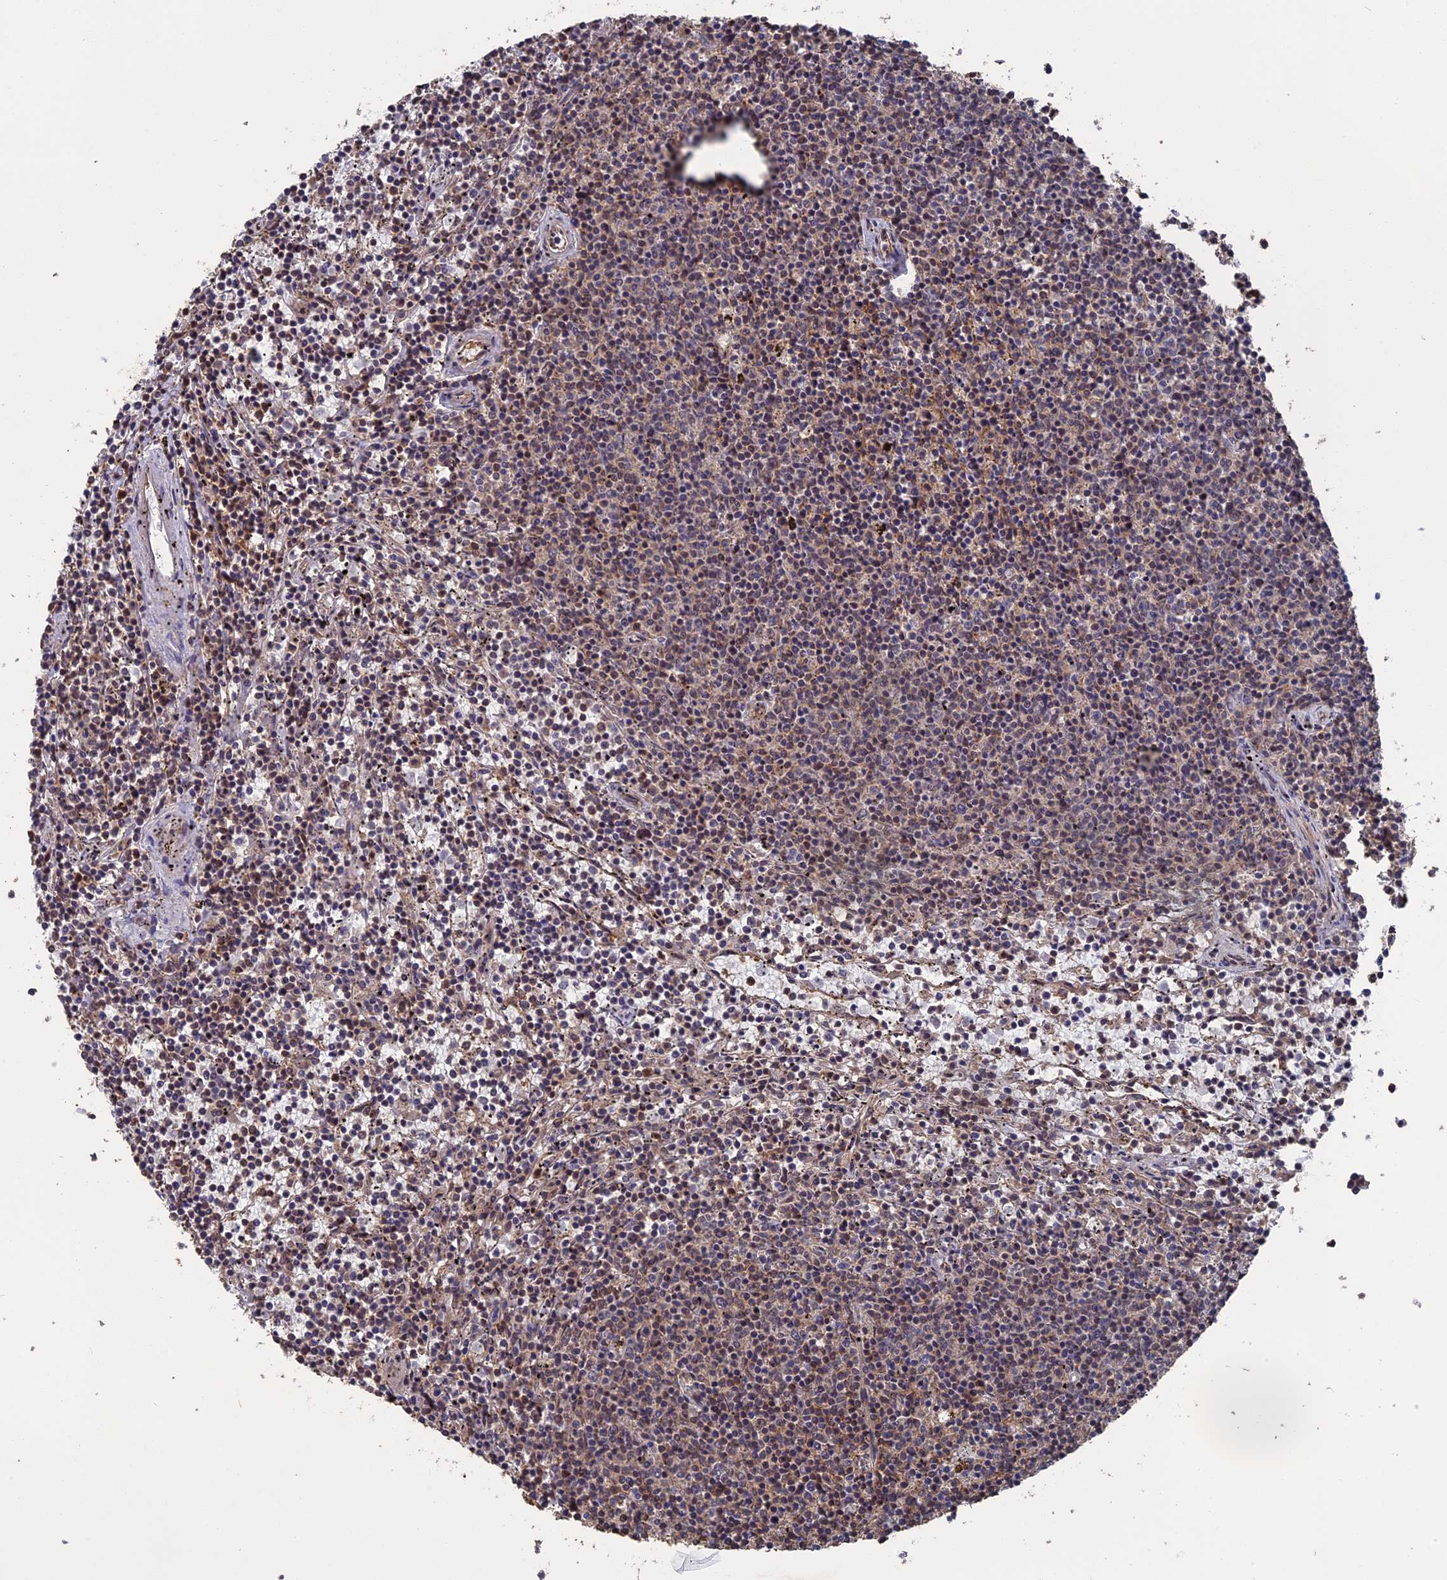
{"staining": {"intensity": "negative", "quantity": "none", "location": "none"}, "tissue": "lymphoma", "cell_type": "Tumor cells", "image_type": "cancer", "snomed": [{"axis": "morphology", "description": "Malignant lymphoma, non-Hodgkin's type, Low grade"}, {"axis": "topography", "description": "Spleen"}], "caption": "Histopathology image shows no protein expression in tumor cells of lymphoma tissue.", "gene": "MYBL2", "patient": {"sex": "female", "age": 50}}